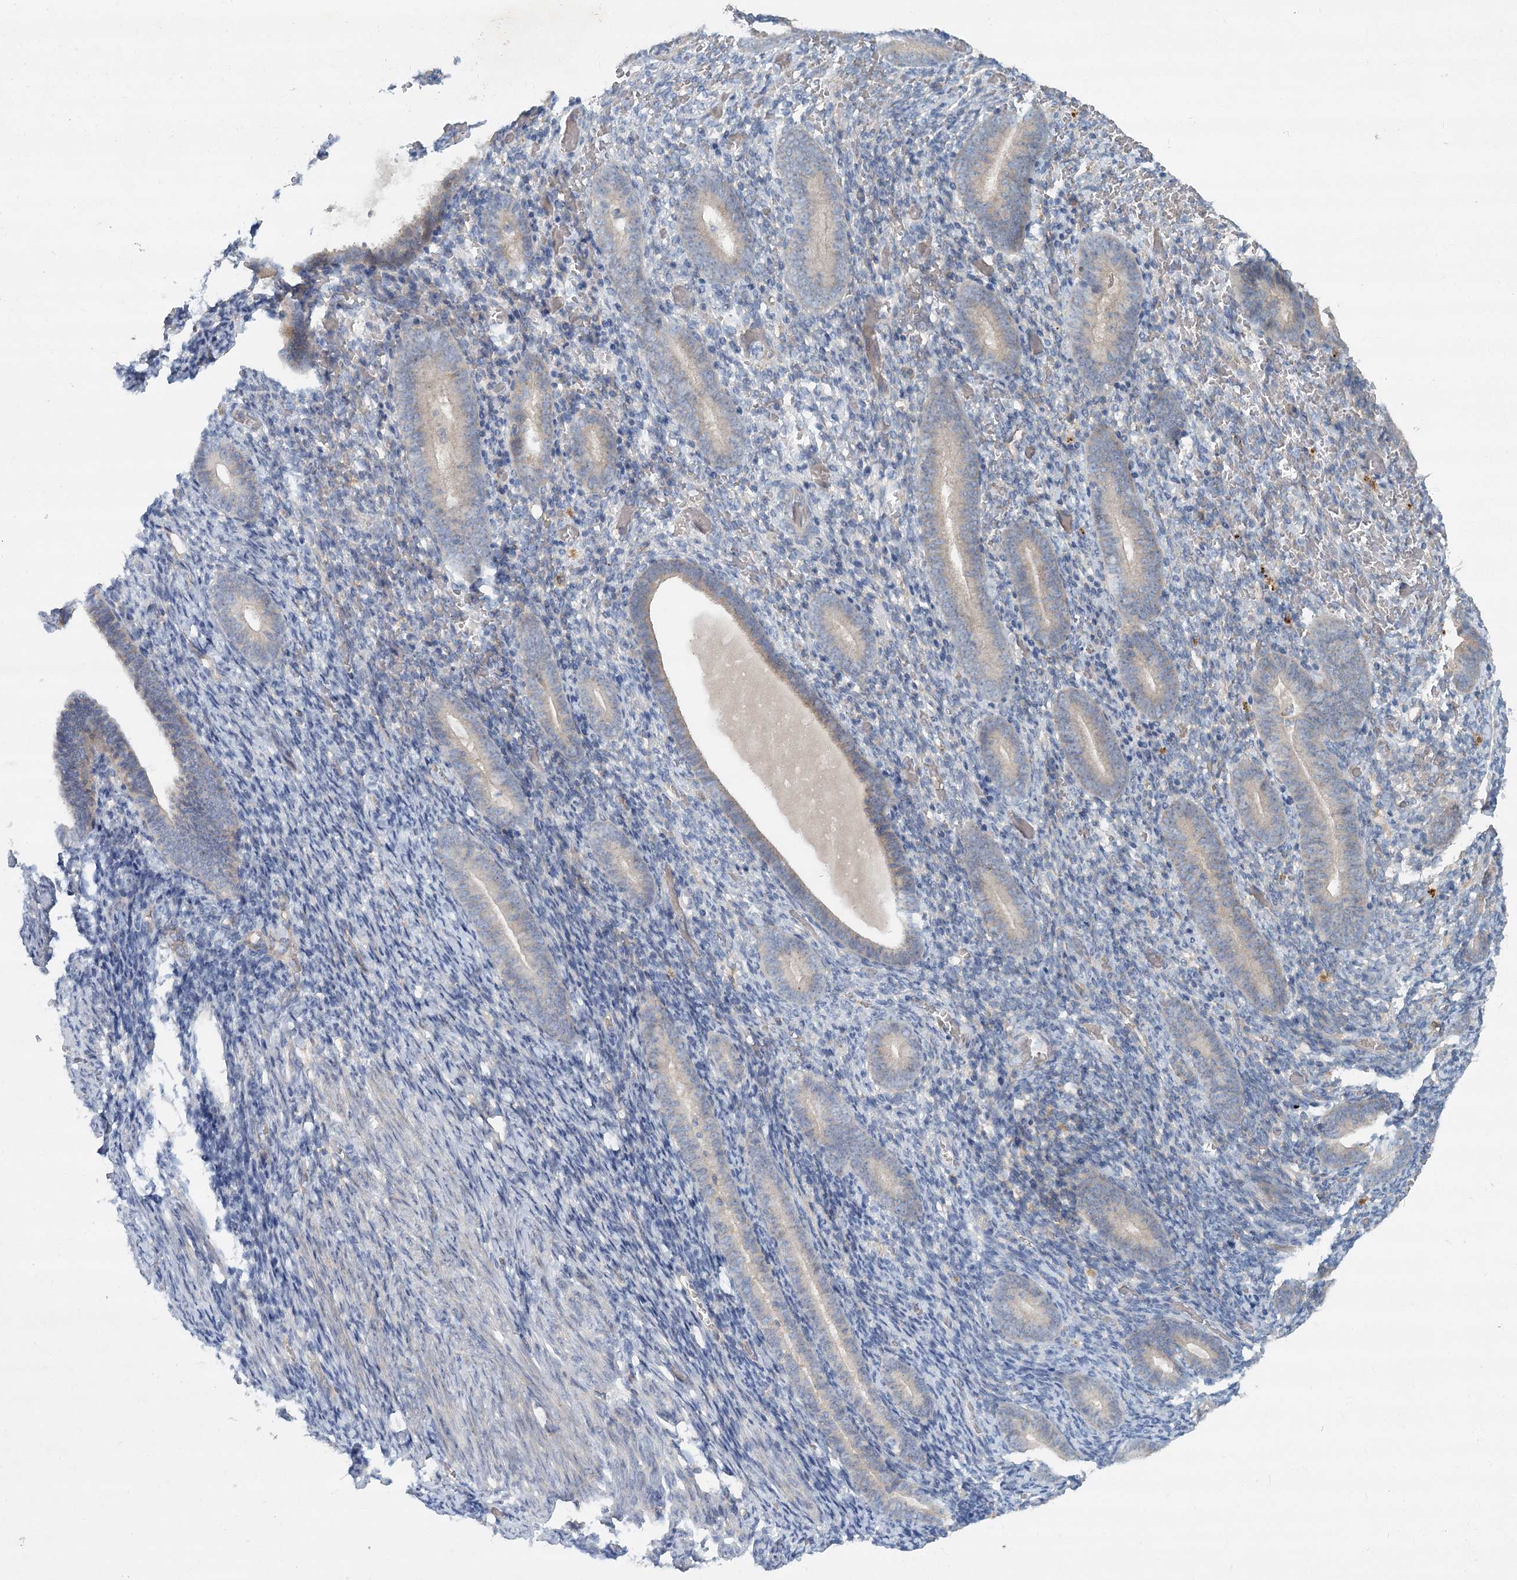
{"staining": {"intensity": "negative", "quantity": "none", "location": "none"}, "tissue": "endometrium", "cell_type": "Cells in endometrial stroma", "image_type": "normal", "snomed": [{"axis": "morphology", "description": "Normal tissue, NOS"}, {"axis": "topography", "description": "Endometrium"}], "caption": "Immunohistochemistry (IHC) image of unremarkable human endometrium stained for a protein (brown), which displays no staining in cells in endometrial stroma.", "gene": "DNMBP", "patient": {"sex": "female", "age": 51}}